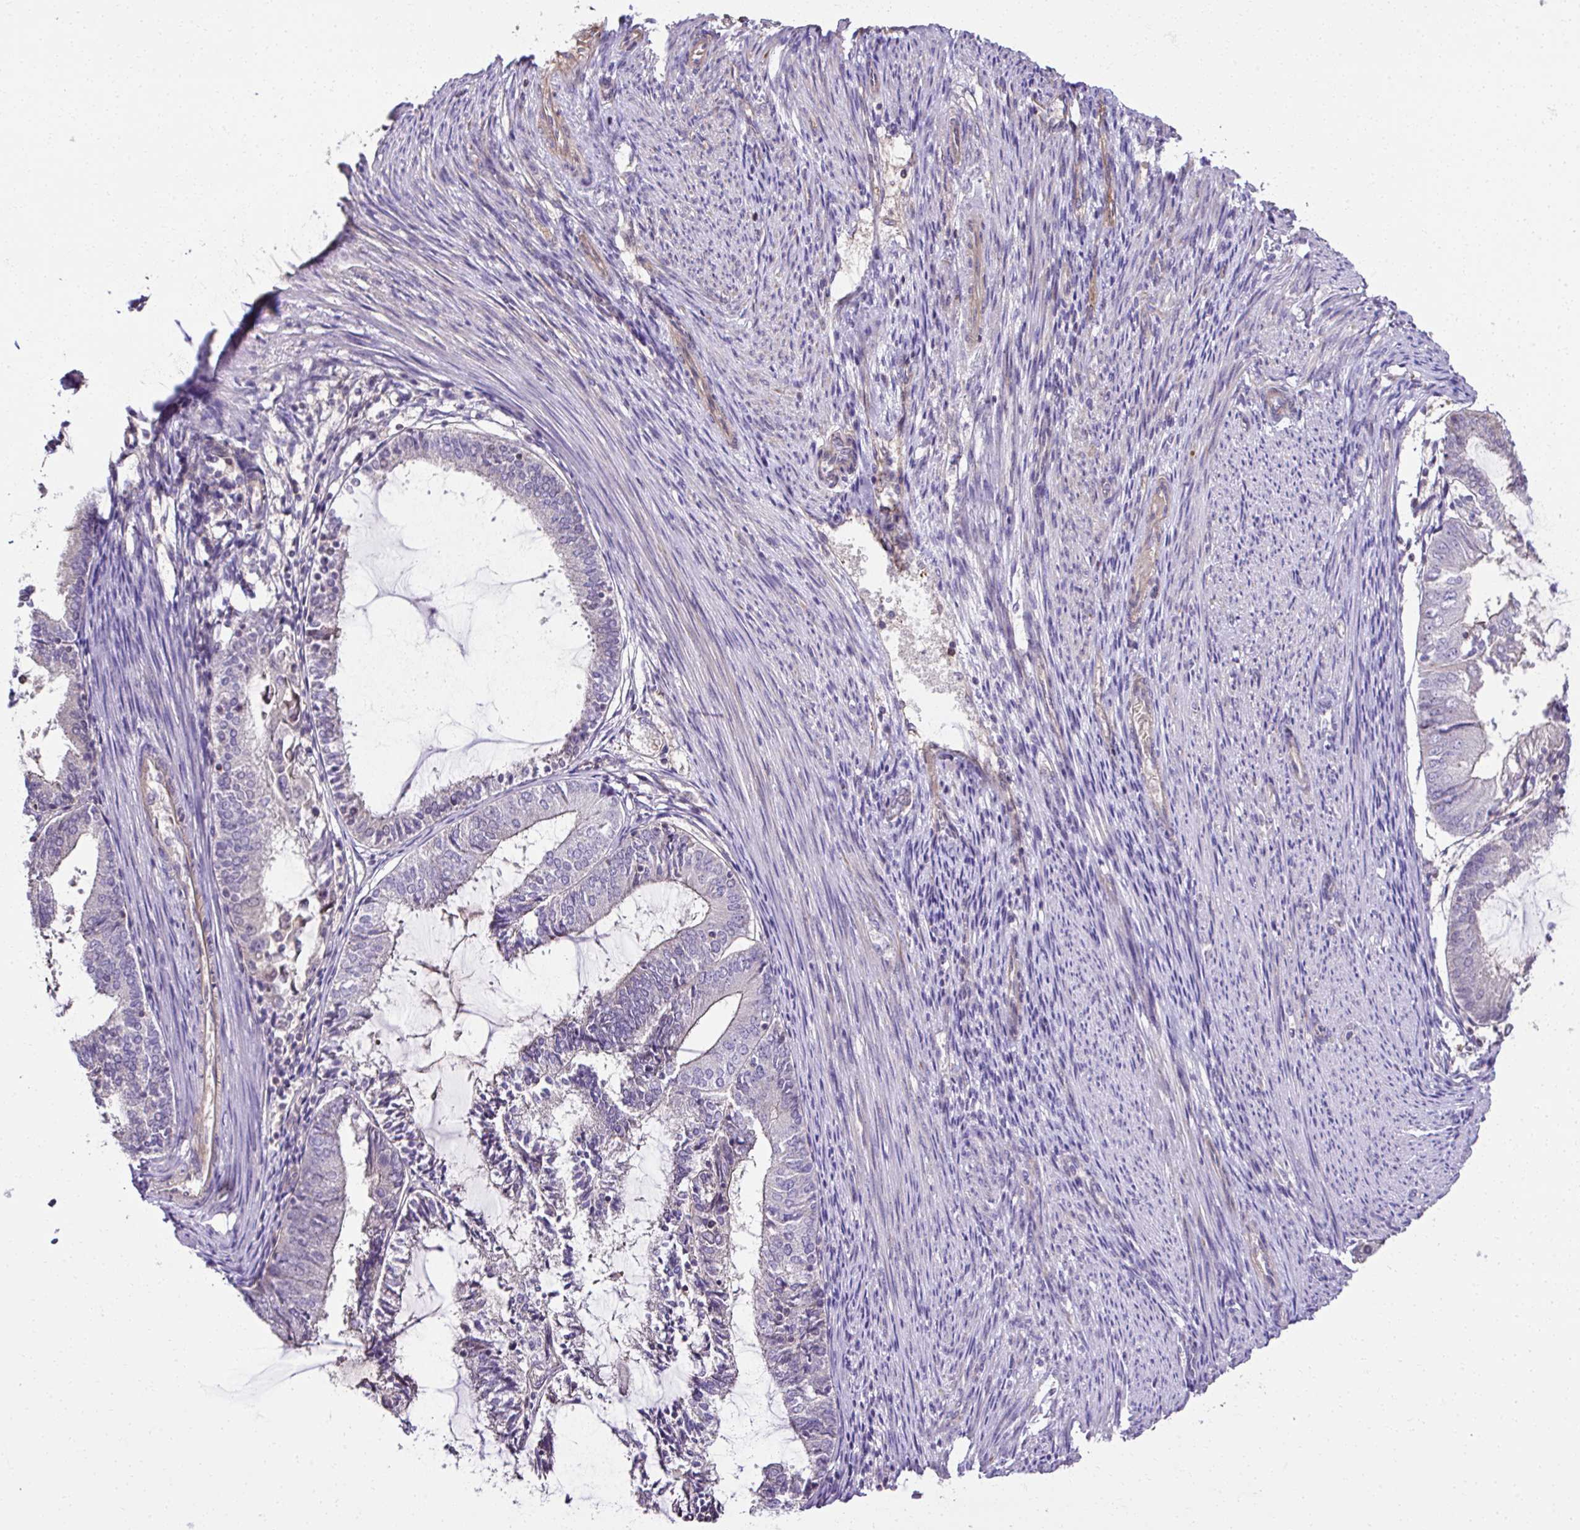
{"staining": {"intensity": "negative", "quantity": "none", "location": "none"}, "tissue": "endometrial cancer", "cell_type": "Tumor cells", "image_type": "cancer", "snomed": [{"axis": "morphology", "description": "Adenocarcinoma, NOS"}, {"axis": "topography", "description": "Endometrium"}], "caption": "The IHC photomicrograph has no significant positivity in tumor cells of endometrial cancer tissue.", "gene": "CCDC85C", "patient": {"sex": "female", "age": 81}}